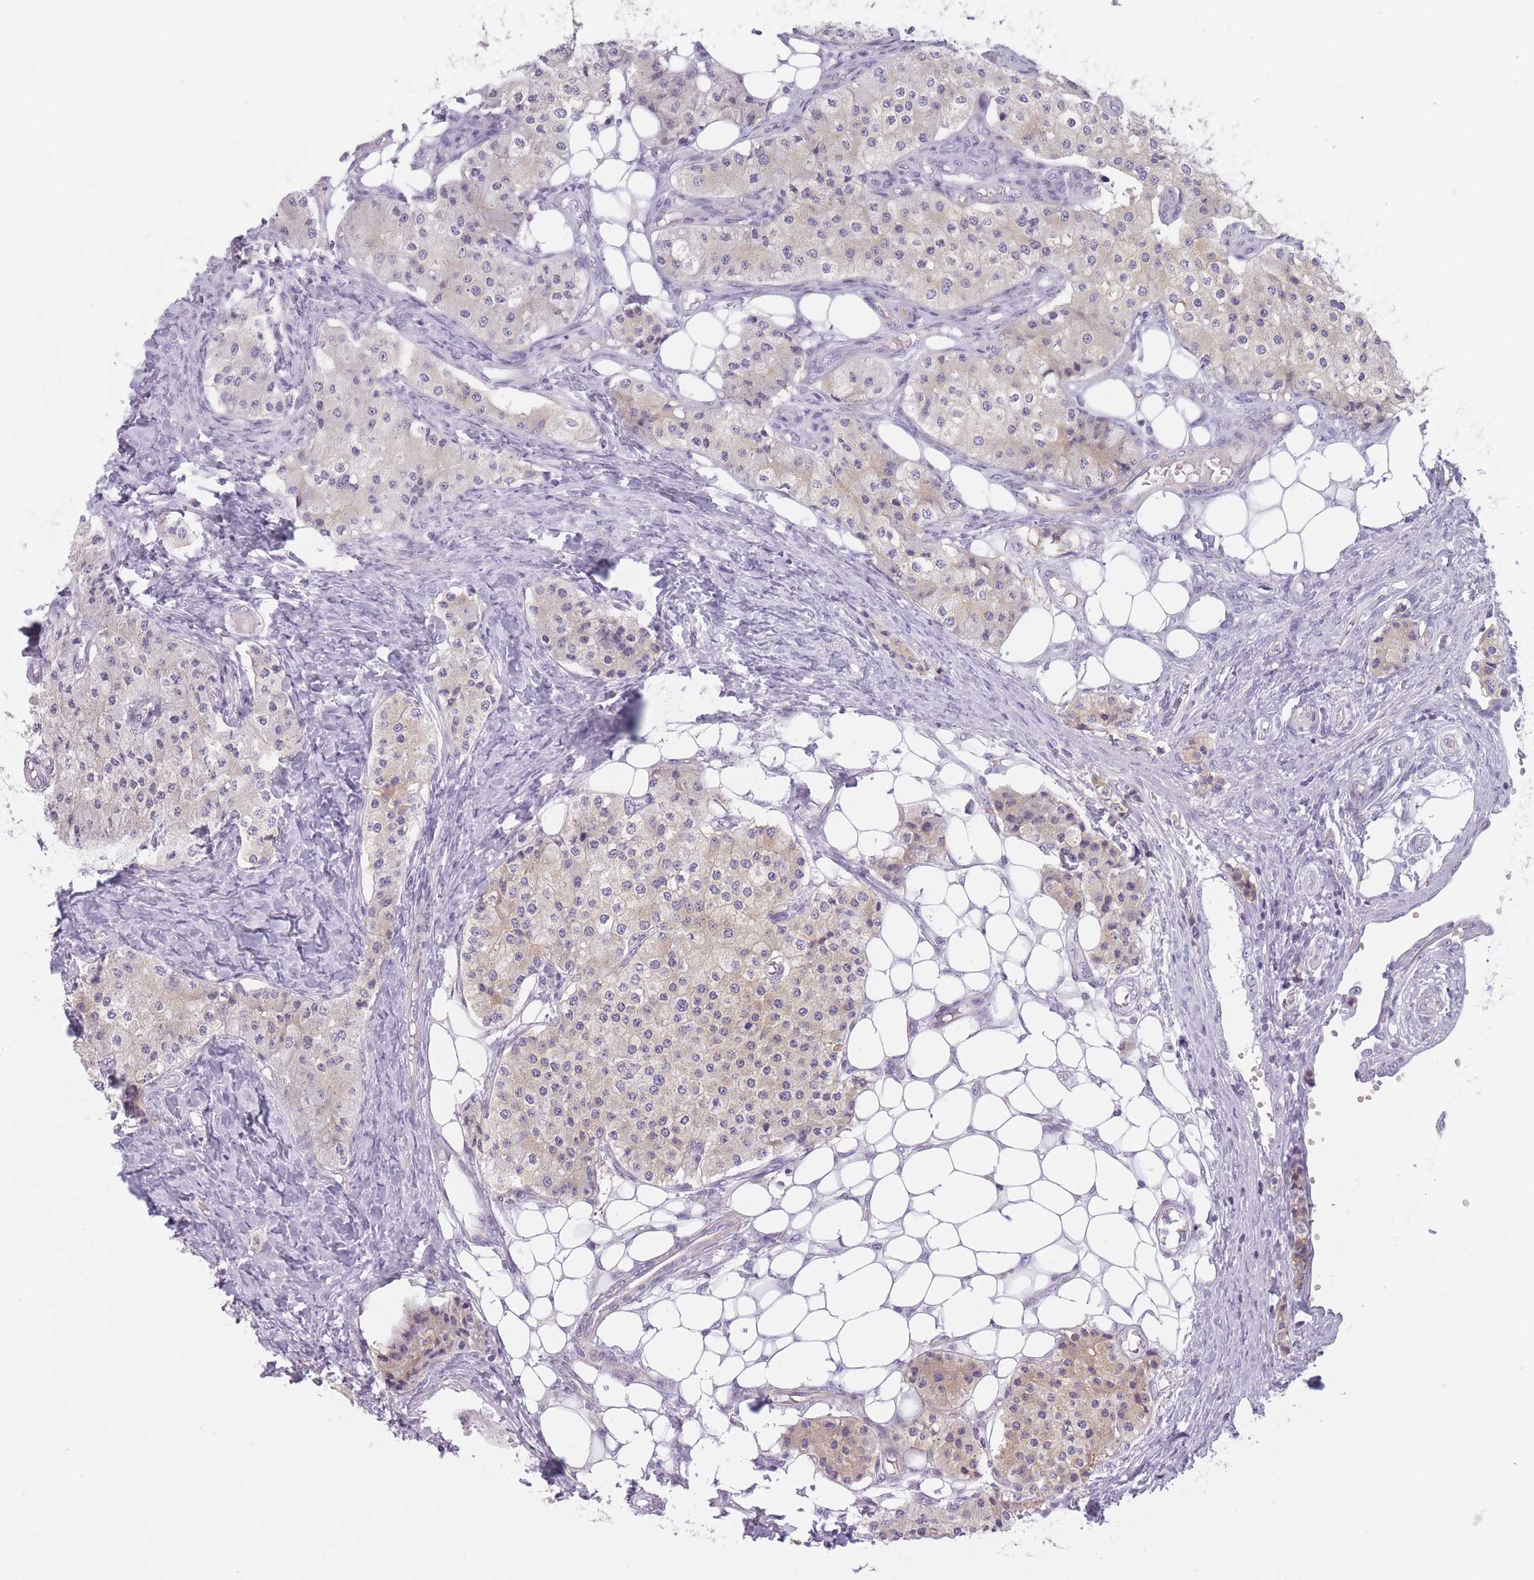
{"staining": {"intensity": "moderate", "quantity": "25%-75%", "location": "cytoplasmic/membranous"}, "tissue": "carcinoid", "cell_type": "Tumor cells", "image_type": "cancer", "snomed": [{"axis": "morphology", "description": "Carcinoid, malignant, NOS"}, {"axis": "topography", "description": "Colon"}], "caption": "Carcinoid tissue shows moderate cytoplasmic/membranous positivity in about 25%-75% of tumor cells, visualized by immunohistochemistry.", "gene": "GGT1", "patient": {"sex": "female", "age": 52}}